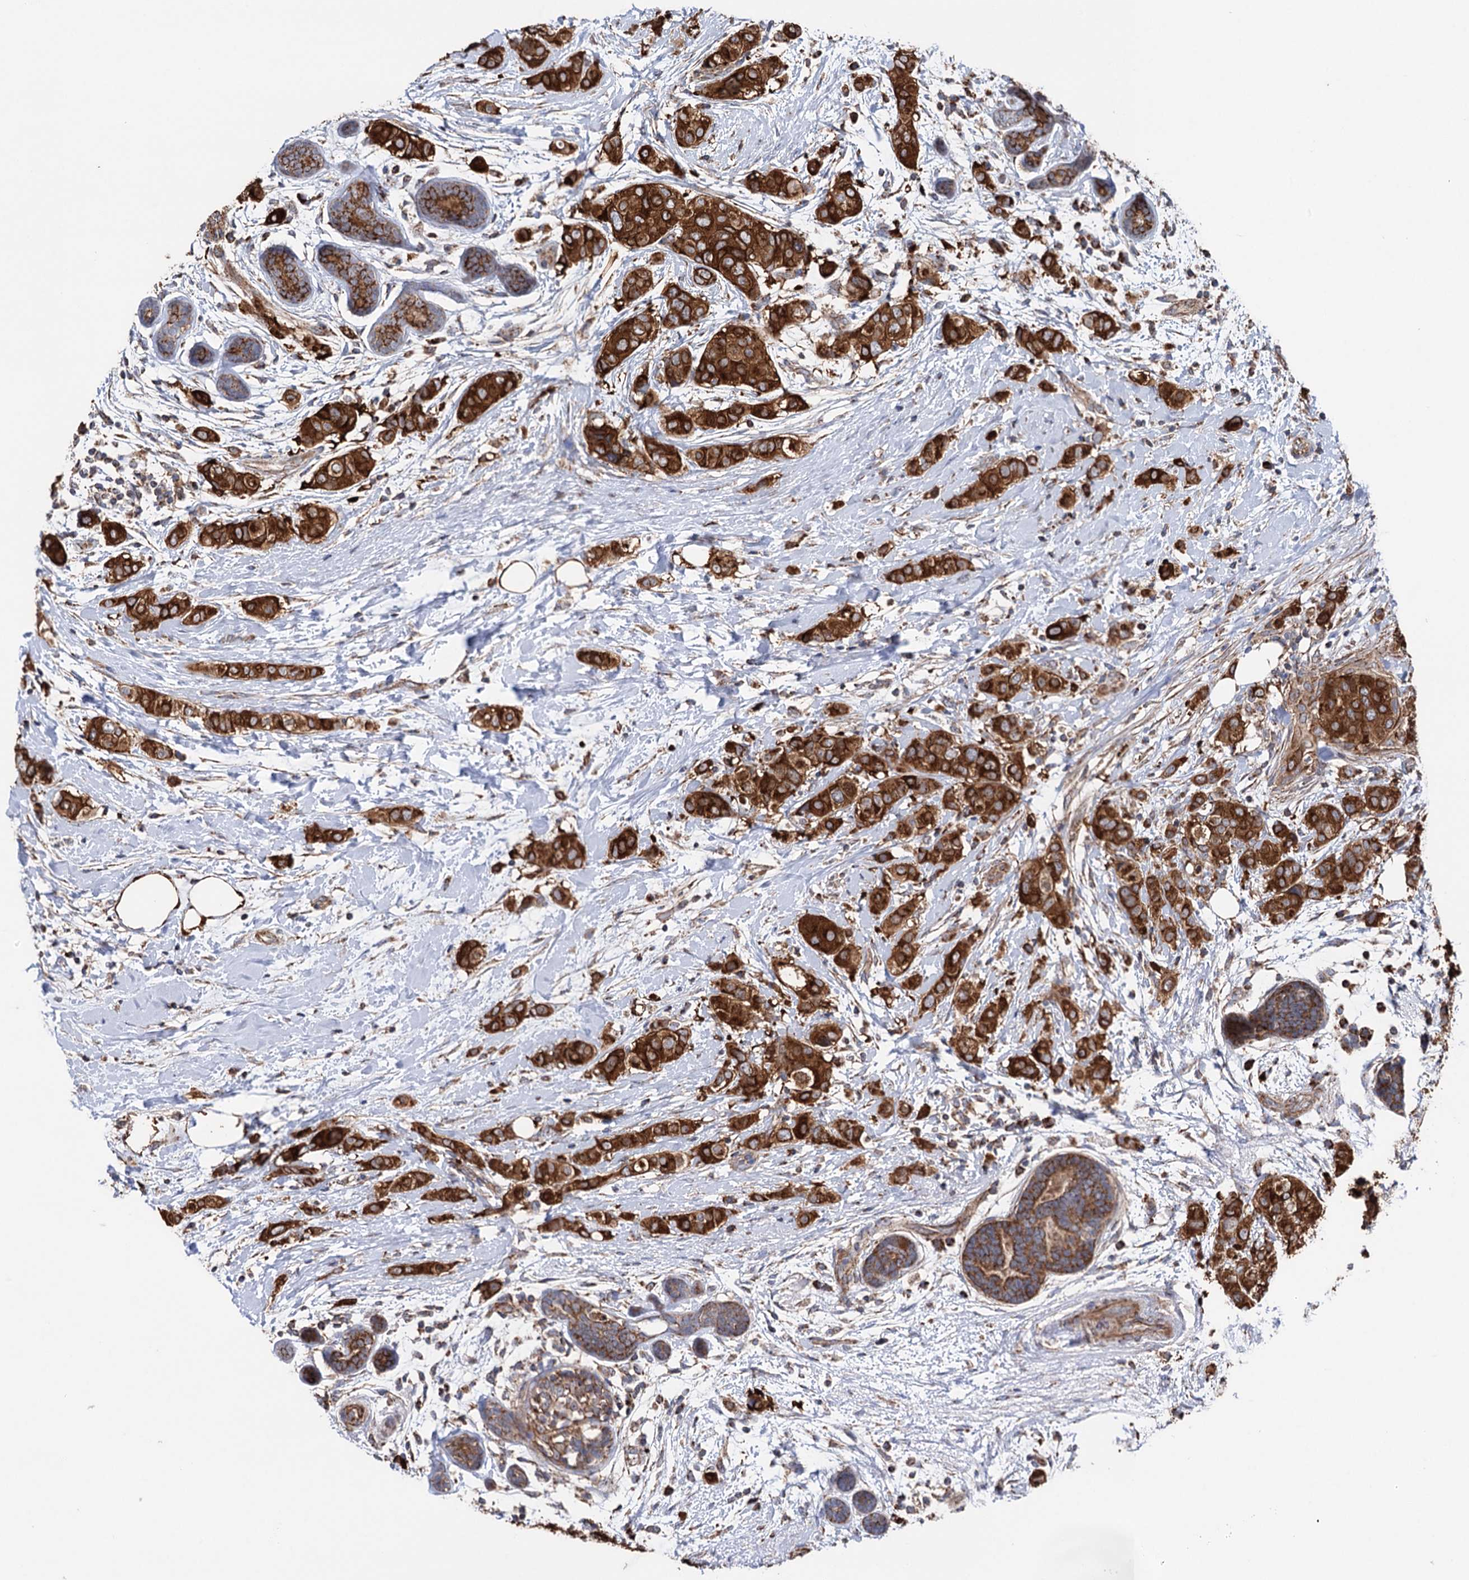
{"staining": {"intensity": "strong", "quantity": ">75%", "location": "cytoplasmic/membranous"}, "tissue": "breast cancer", "cell_type": "Tumor cells", "image_type": "cancer", "snomed": [{"axis": "morphology", "description": "Lobular carcinoma"}, {"axis": "topography", "description": "Breast"}], "caption": "Immunohistochemical staining of human breast lobular carcinoma displays strong cytoplasmic/membranous protein positivity in about >75% of tumor cells. (IHC, brightfield microscopy, high magnification).", "gene": "SUCLA2", "patient": {"sex": "female", "age": 51}}